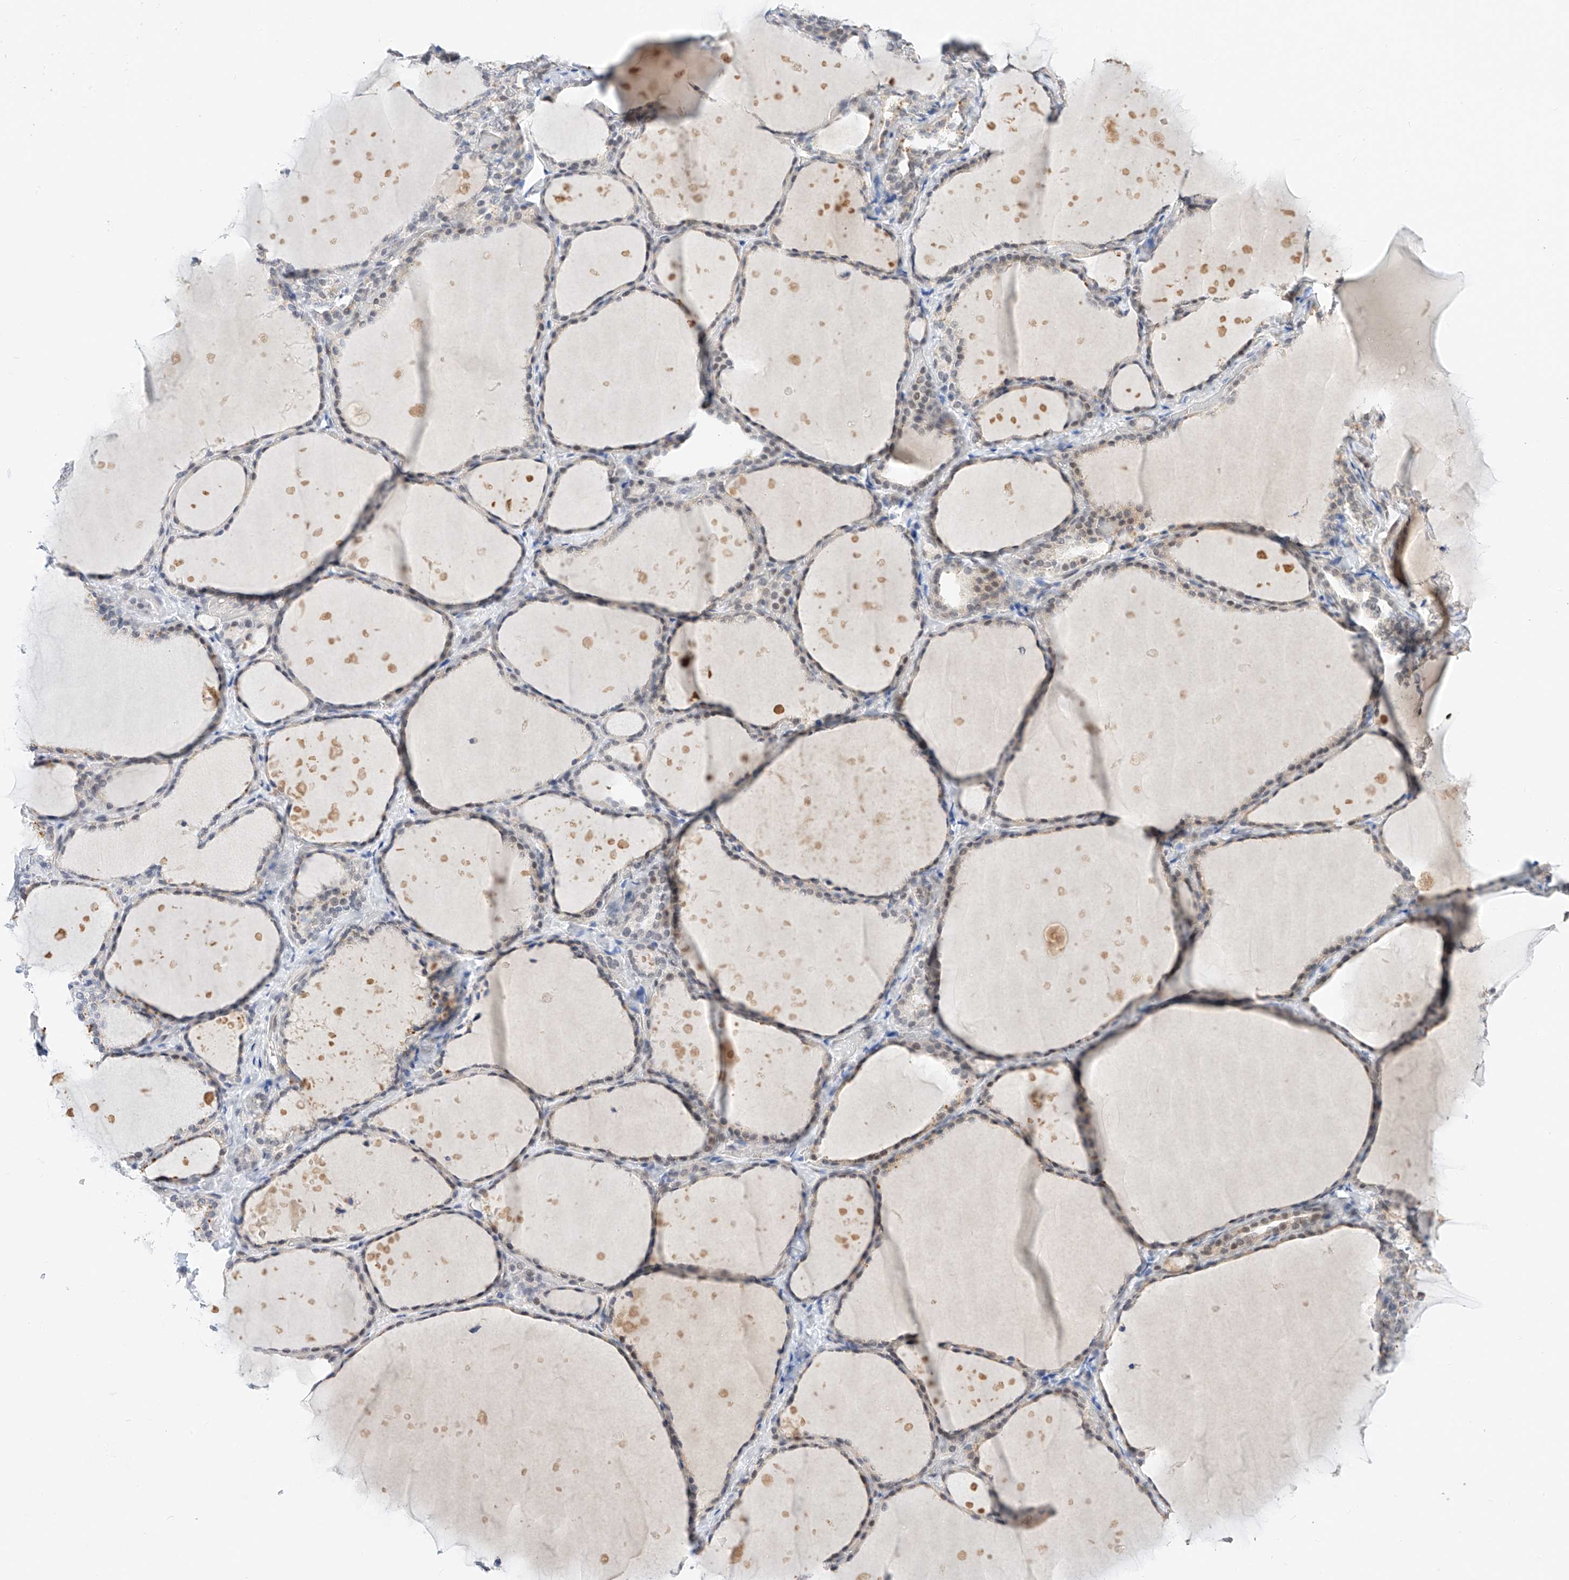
{"staining": {"intensity": "weak", "quantity": "25%-75%", "location": "cytoplasmic/membranous"}, "tissue": "thyroid gland", "cell_type": "Glandular cells", "image_type": "normal", "snomed": [{"axis": "morphology", "description": "Normal tissue, NOS"}, {"axis": "topography", "description": "Thyroid gland"}], "caption": "A high-resolution histopathology image shows immunohistochemistry staining of unremarkable thyroid gland, which reveals weak cytoplasmic/membranous expression in about 25%-75% of glandular cells.", "gene": "KCNJ1", "patient": {"sex": "female", "age": 44}}